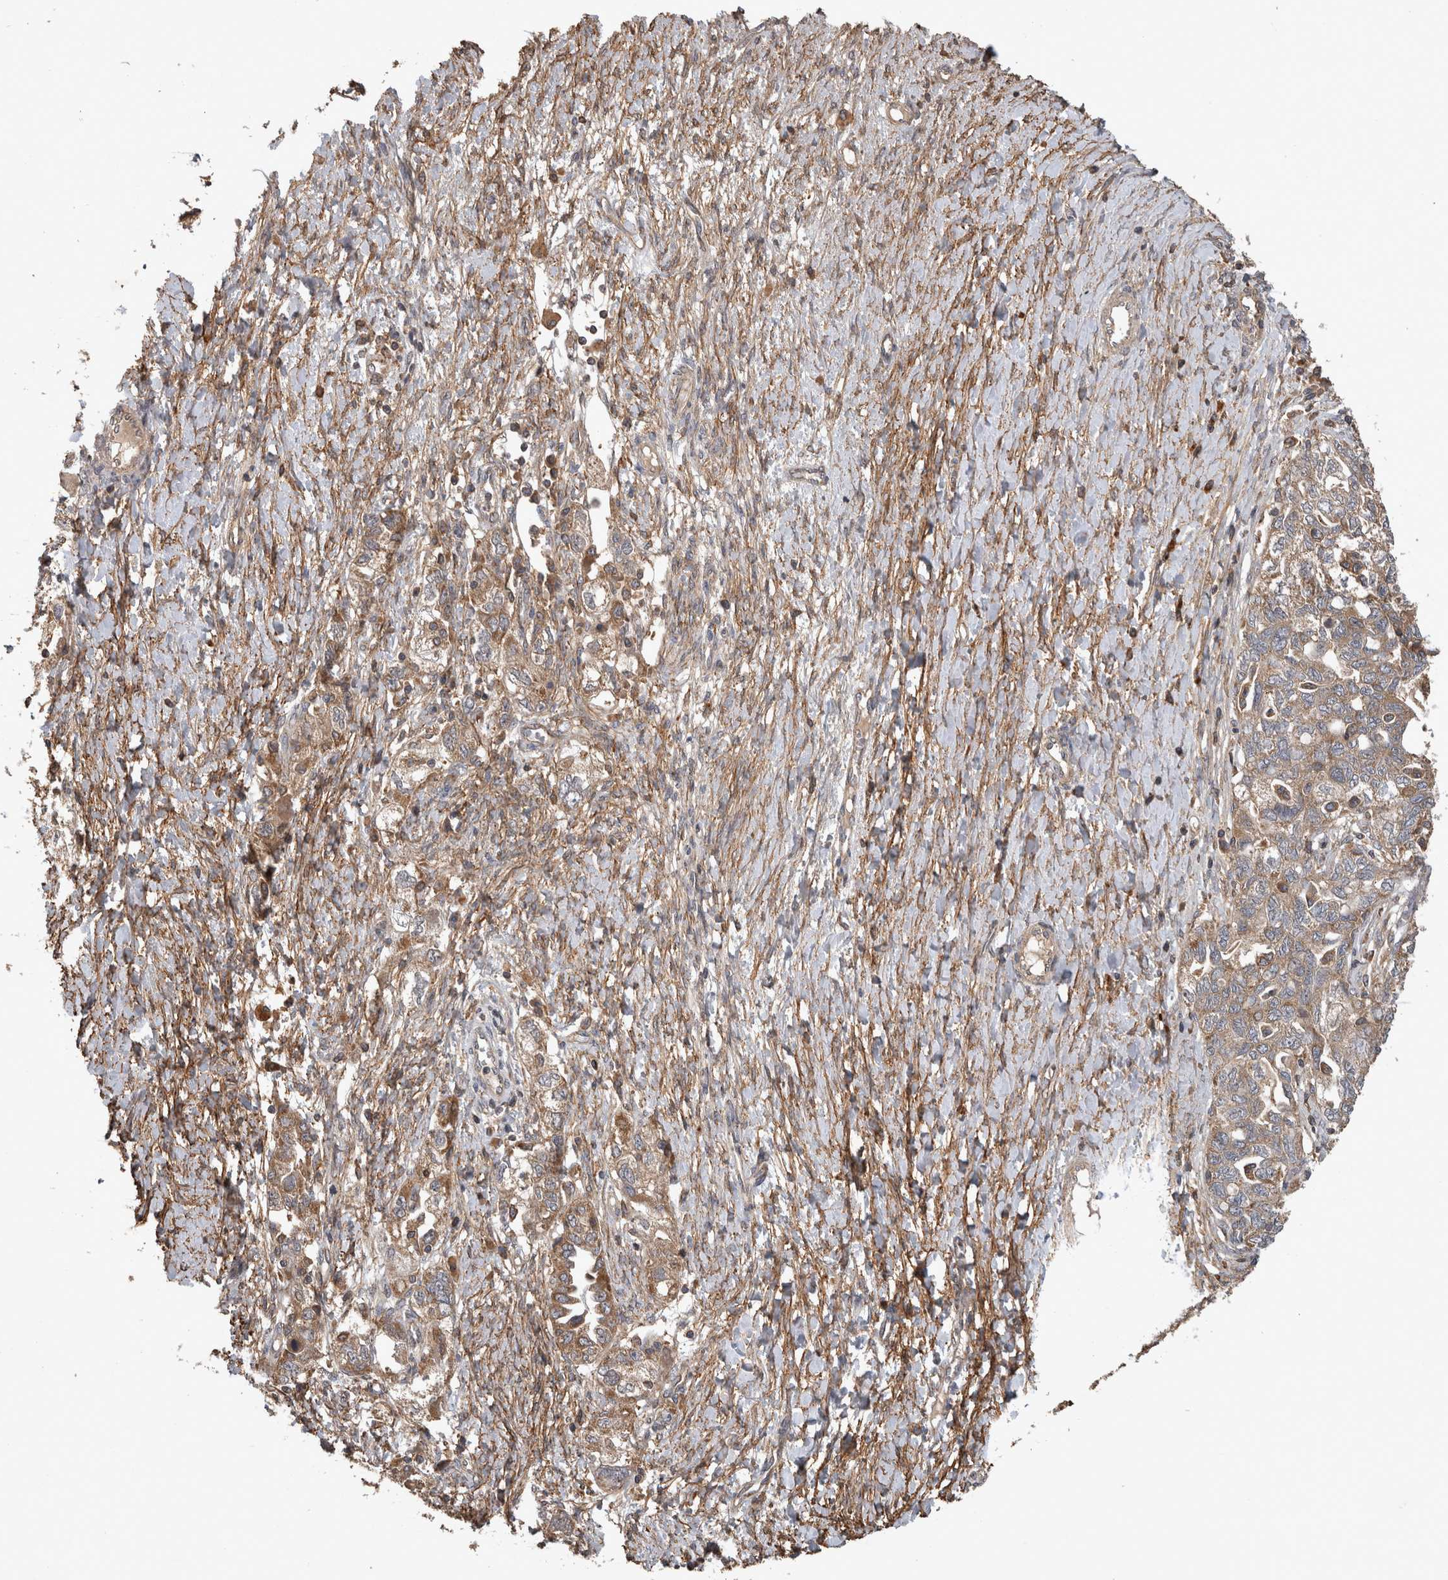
{"staining": {"intensity": "moderate", "quantity": ">75%", "location": "cytoplasmic/membranous"}, "tissue": "ovarian cancer", "cell_type": "Tumor cells", "image_type": "cancer", "snomed": [{"axis": "morphology", "description": "Carcinoma, NOS"}, {"axis": "morphology", "description": "Cystadenocarcinoma, serous, NOS"}, {"axis": "topography", "description": "Ovary"}], "caption": "Protein staining of ovarian cancer (carcinoma) tissue demonstrates moderate cytoplasmic/membranous staining in about >75% of tumor cells. (DAB (3,3'-diaminobenzidine) = brown stain, brightfield microscopy at high magnification).", "gene": "TRMT61B", "patient": {"sex": "female", "age": 69}}